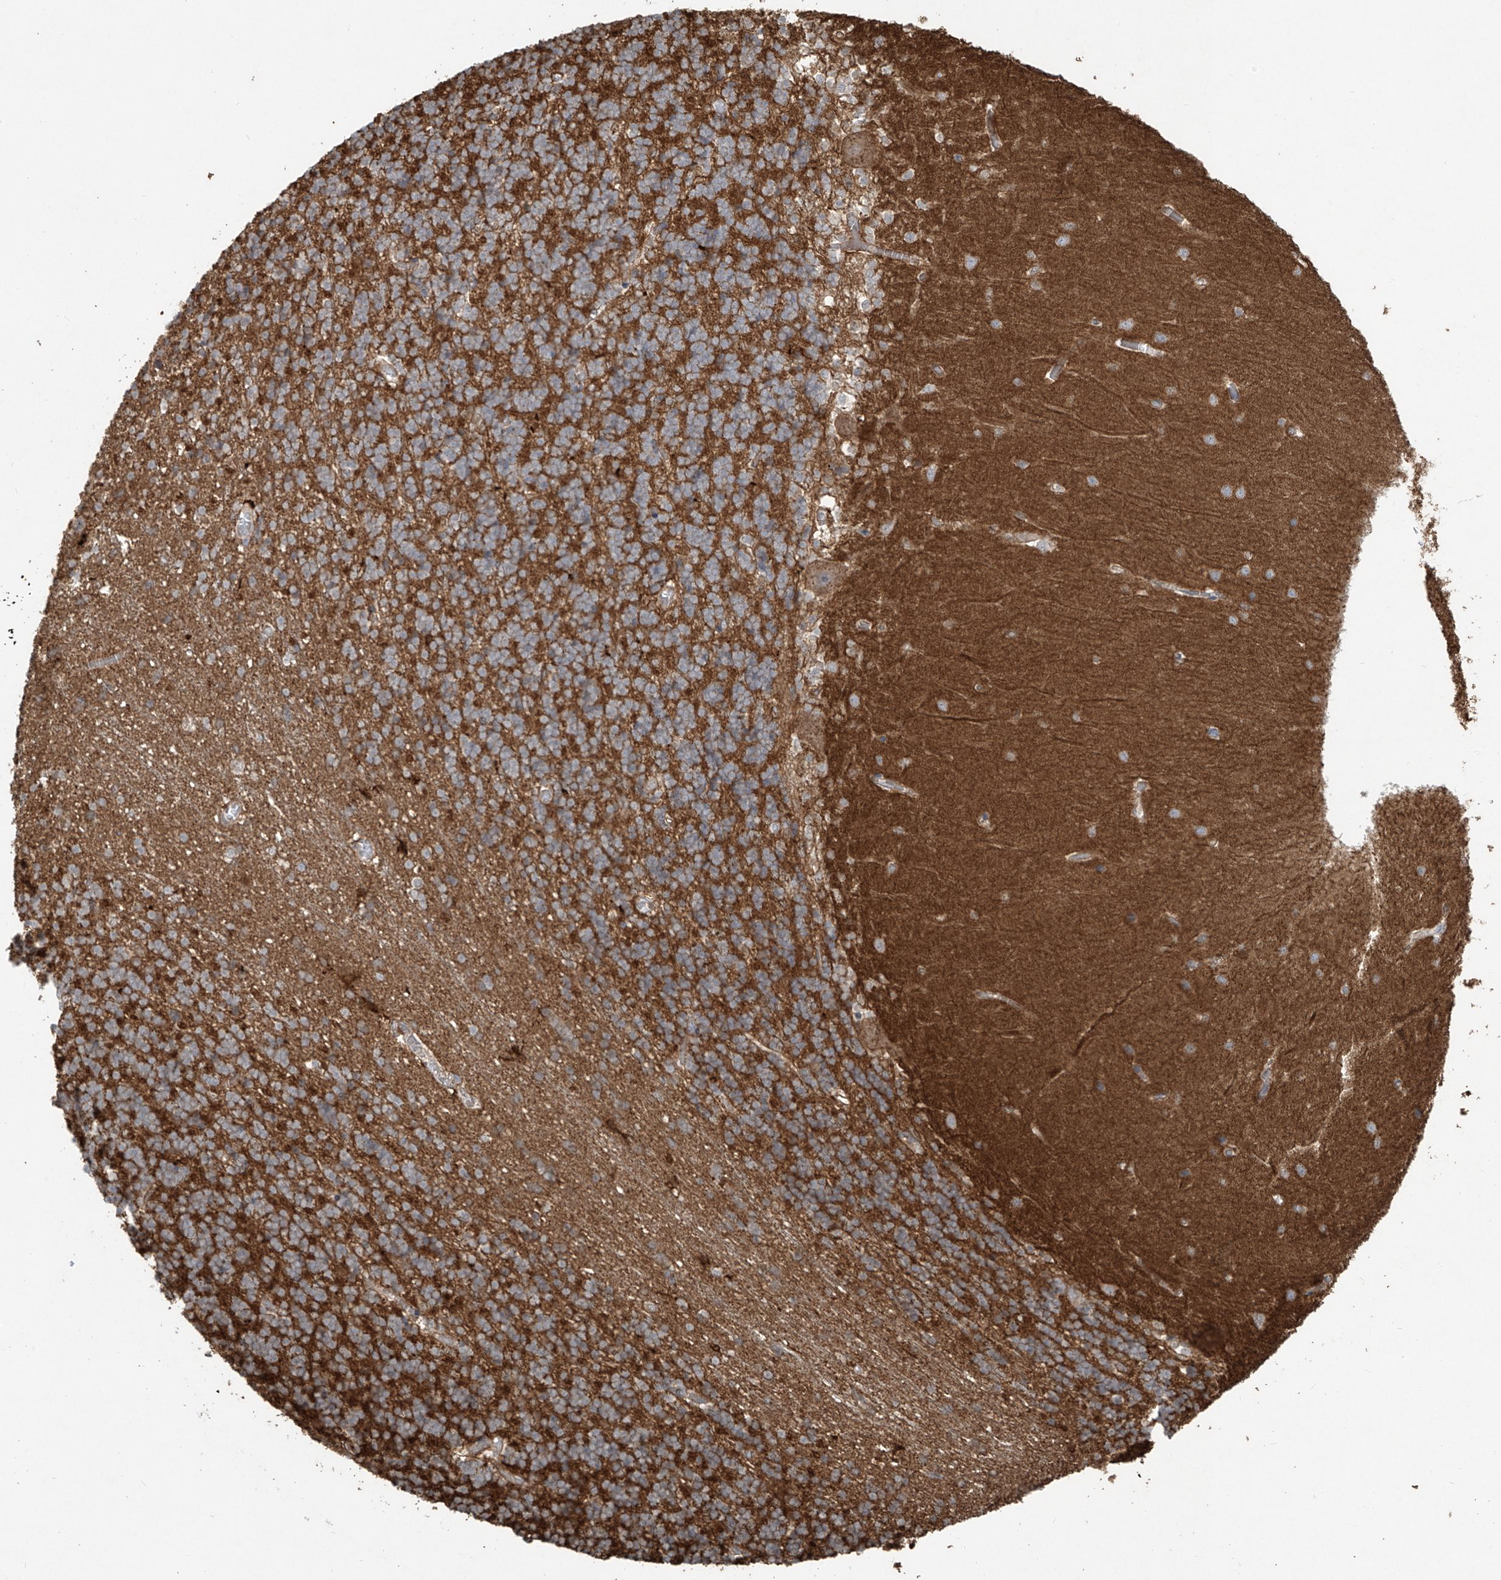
{"staining": {"intensity": "strong", "quantity": "25%-75%", "location": "cytoplasmic/membranous"}, "tissue": "cerebellum", "cell_type": "Cells in granular layer", "image_type": "normal", "snomed": [{"axis": "morphology", "description": "Normal tissue, NOS"}, {"axis": "topography", "description": "Cerebellum"}], "caption": "Immunohistochemical staining of unremarkable human cerebellum reveals 25%-75% levels of strong cytoplasmic/membranous protein positivity in about 25%-75% of cells in granular layer.", "gene": "TUBE1", "patient": {"sex": "male", "age": 37}}